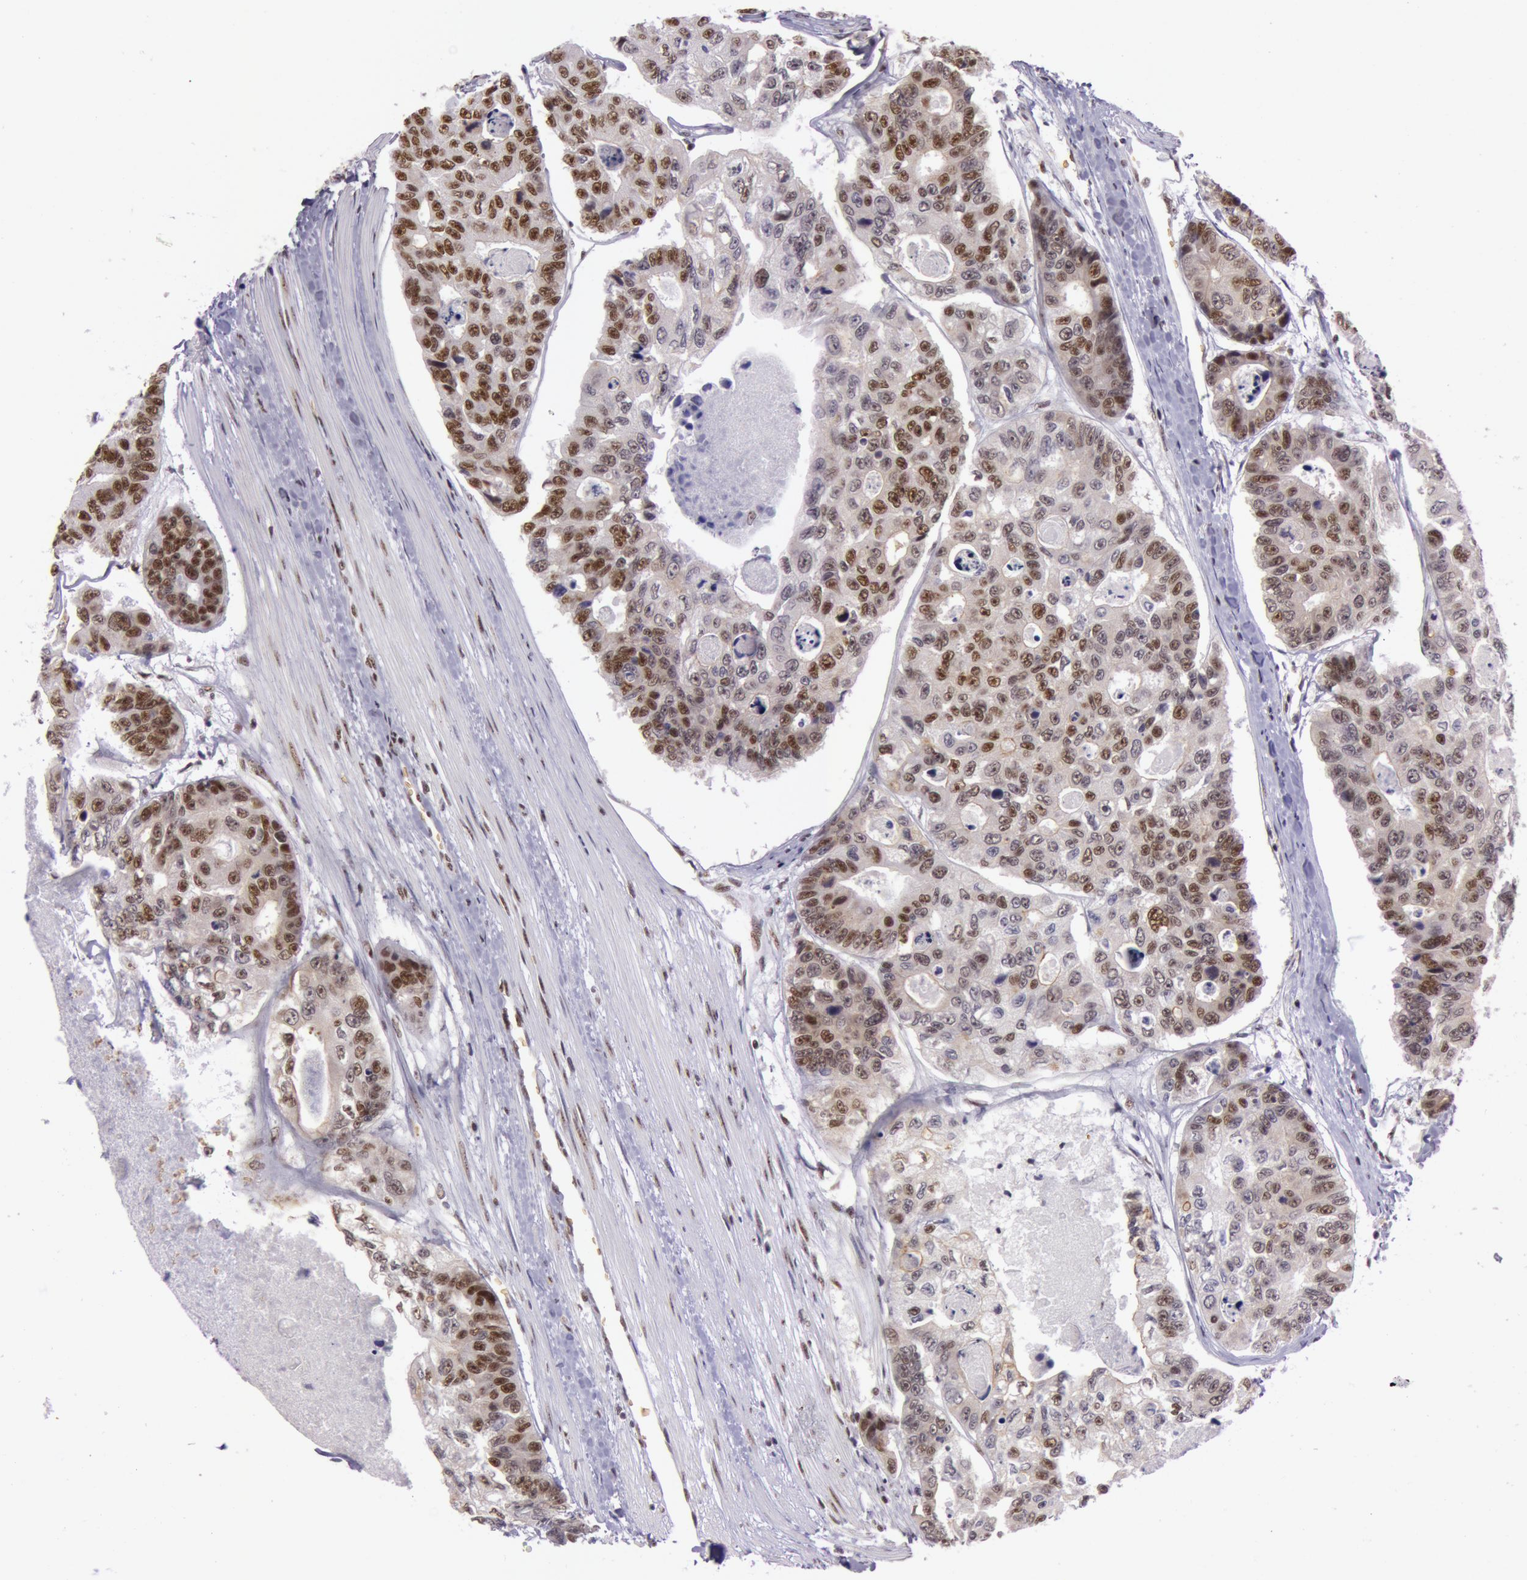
{"staining": {"intensity": "strong", "quantity": ">75%", "location": "nuclear"}, "tissue": "colorectal cancer", "cell_type": "Tumor cells", "image_type": "cancer", "snomed": [{"axis": "morphology", "description": "Adenocarcinoma, NOS"}, {"axis": "topography", "description": "Colon"}], "caption": "Colorectal adenocarcinoma was stained to show a protein in brown. There is high levels of strong nuclear expression in about >75% of tumor cells. (Brightfield microscopy of DAB IHC at high magnification).", "gene": "NBN", "patient": {"sex": "female", "age": 86}}